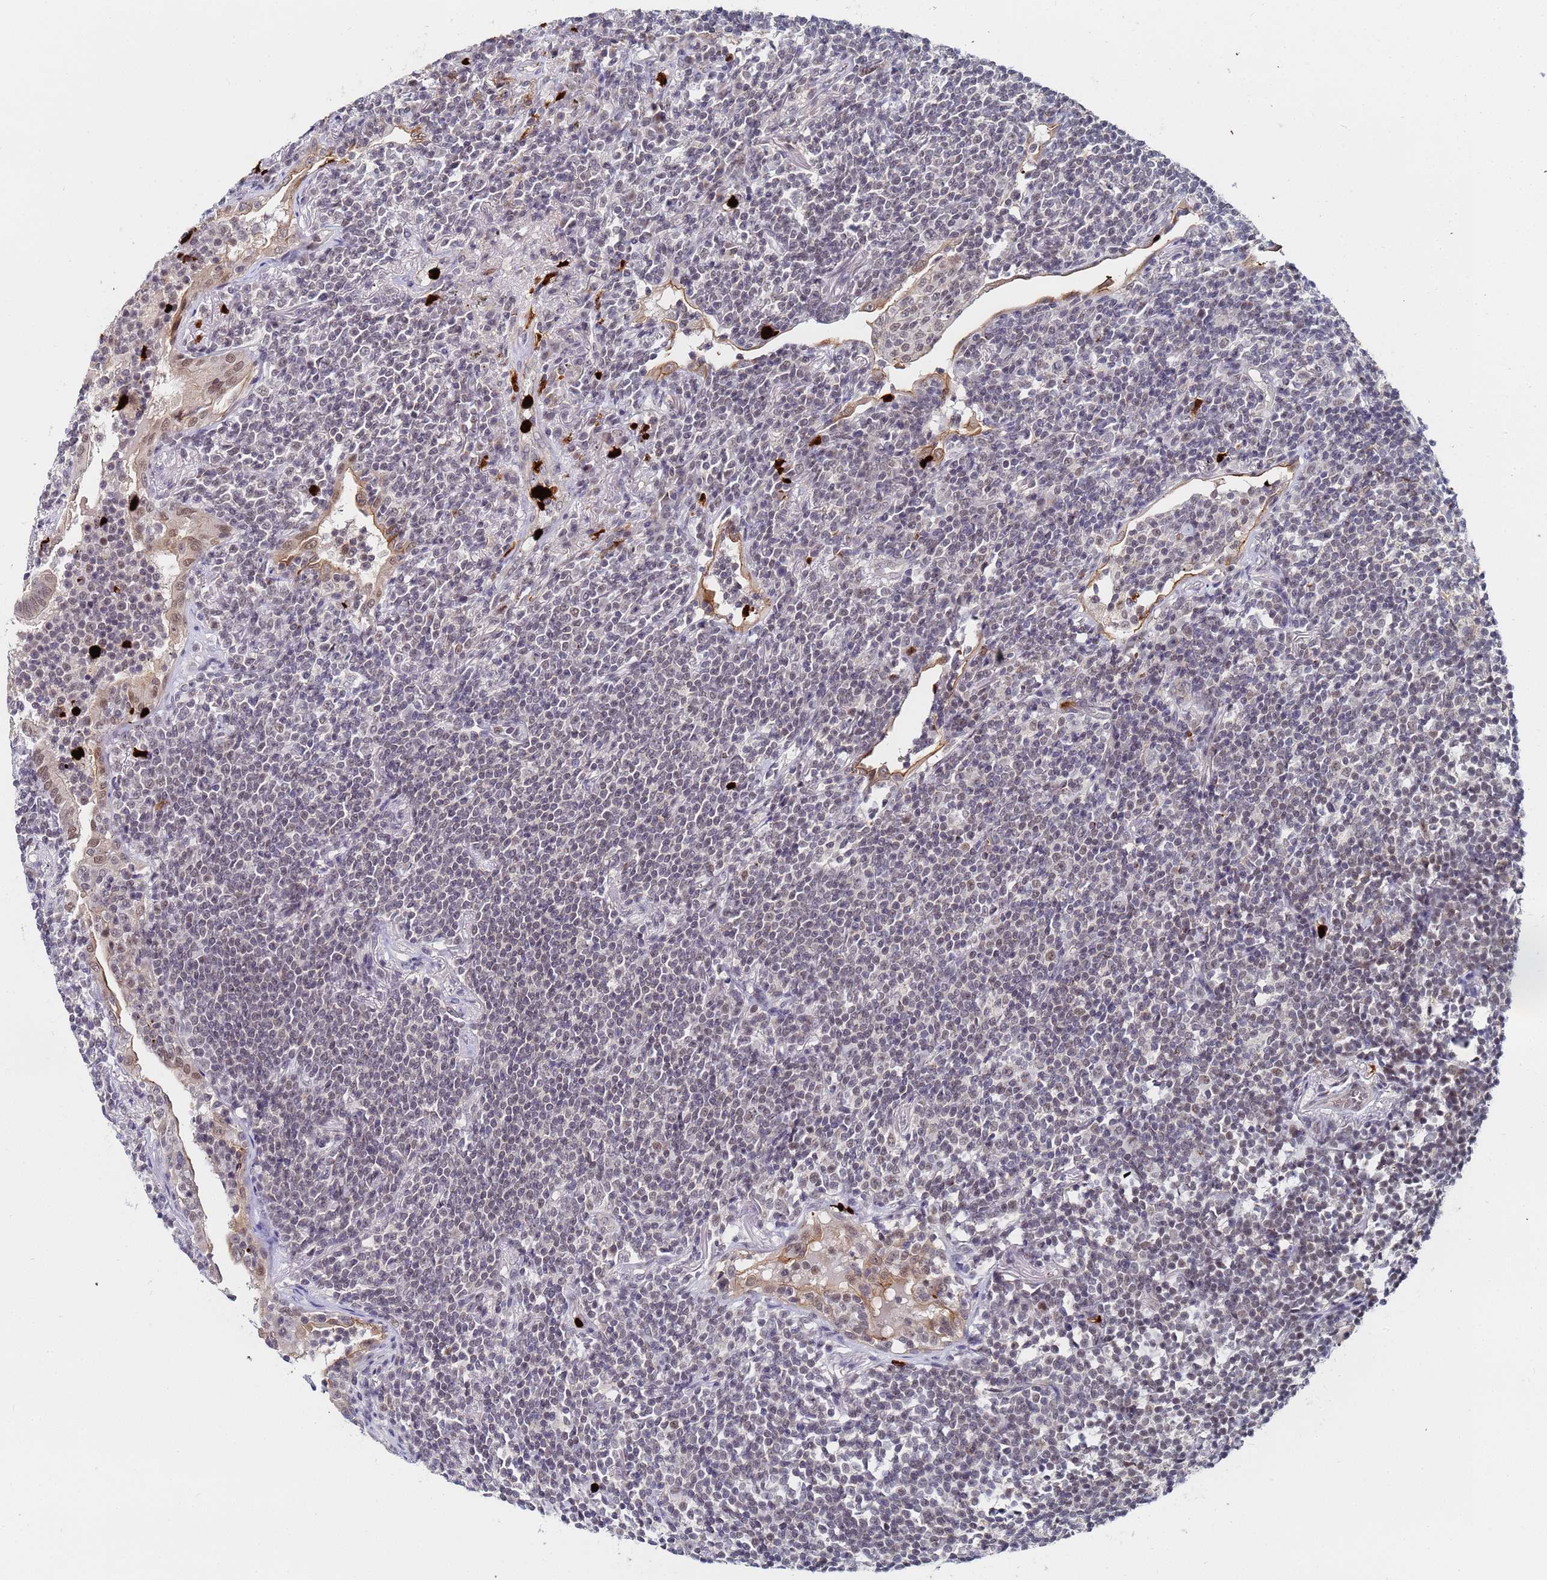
{"staining": {"intensity": "negative", "quantity": "none", "location": "none"}, "tissue": "lymphoma", "cell_type": "Tumor cells", "image_type": "cancer", "snomed": [{"axis": "morphology", "description": "Malignant lymphoma, non-Hodgkin's type, Low grade"}, {"axis": "topography", "description": "Lung"}], "caption": "Low-grade malignant lymphoma, non-Hodgkin's type was stained to show a protein in brown. There is no significant staining in tumor cells.", "gene": "MTCL1", "patient": {"sex": "female", "age": 71}}